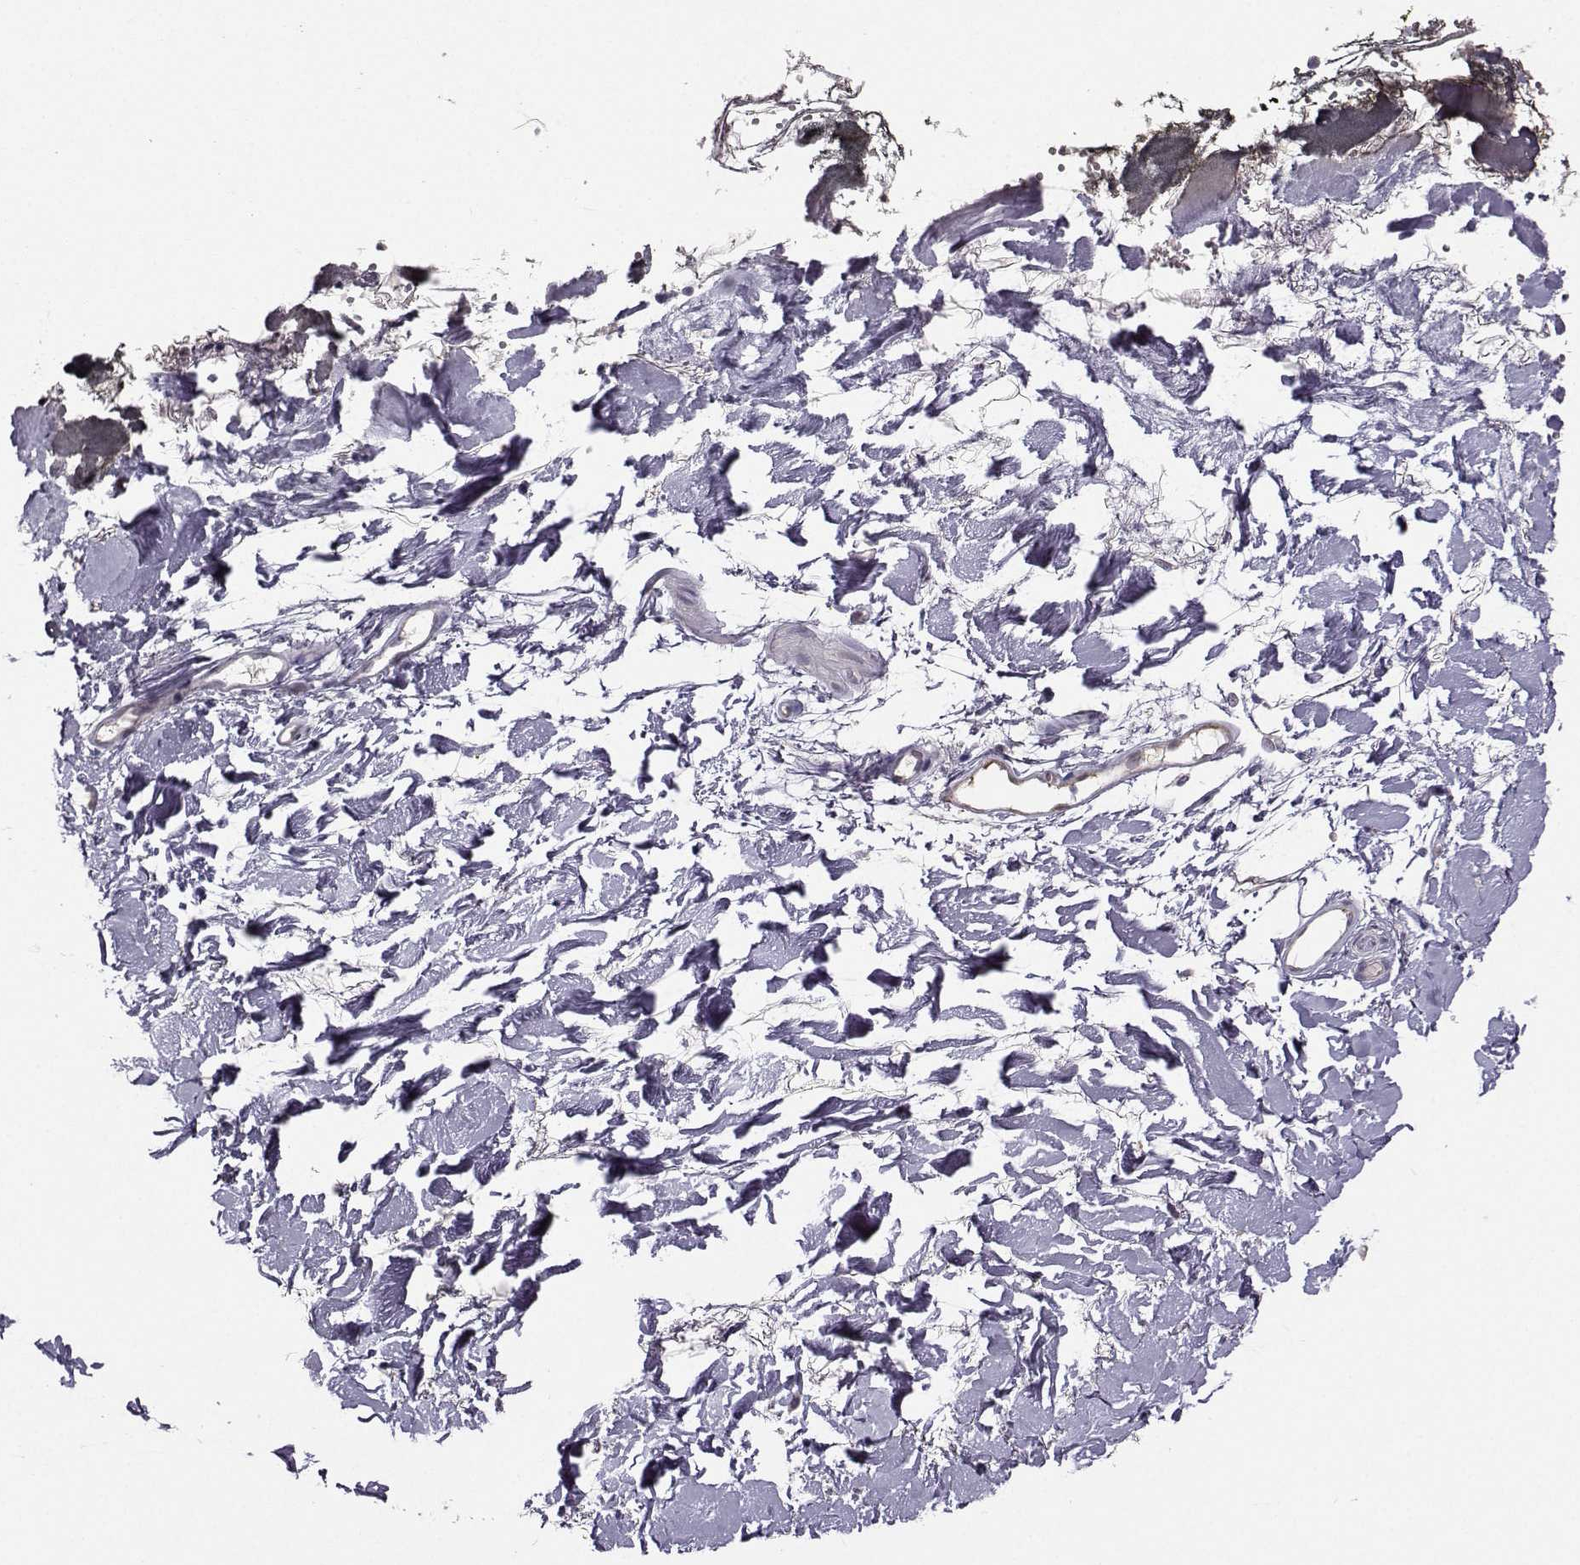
{"staining": {"intensity": "negative", "quantity": "none", "location": "none"}, "tissue": "skin", "cell_type": "Fibroblasts", "image_type": "normal", "snomed": [{"axis": "morphology", "description": "Normal tissue, NOS"}, {"axis": "topography", "description": "Skin"}], "caption": "This is an immunohistochemistry (IHC) histopathology image of normal human skin. There is no expression in fibroblasts.", "gene": "NQO1", "patient": {"sex": "female", "age": 34}}